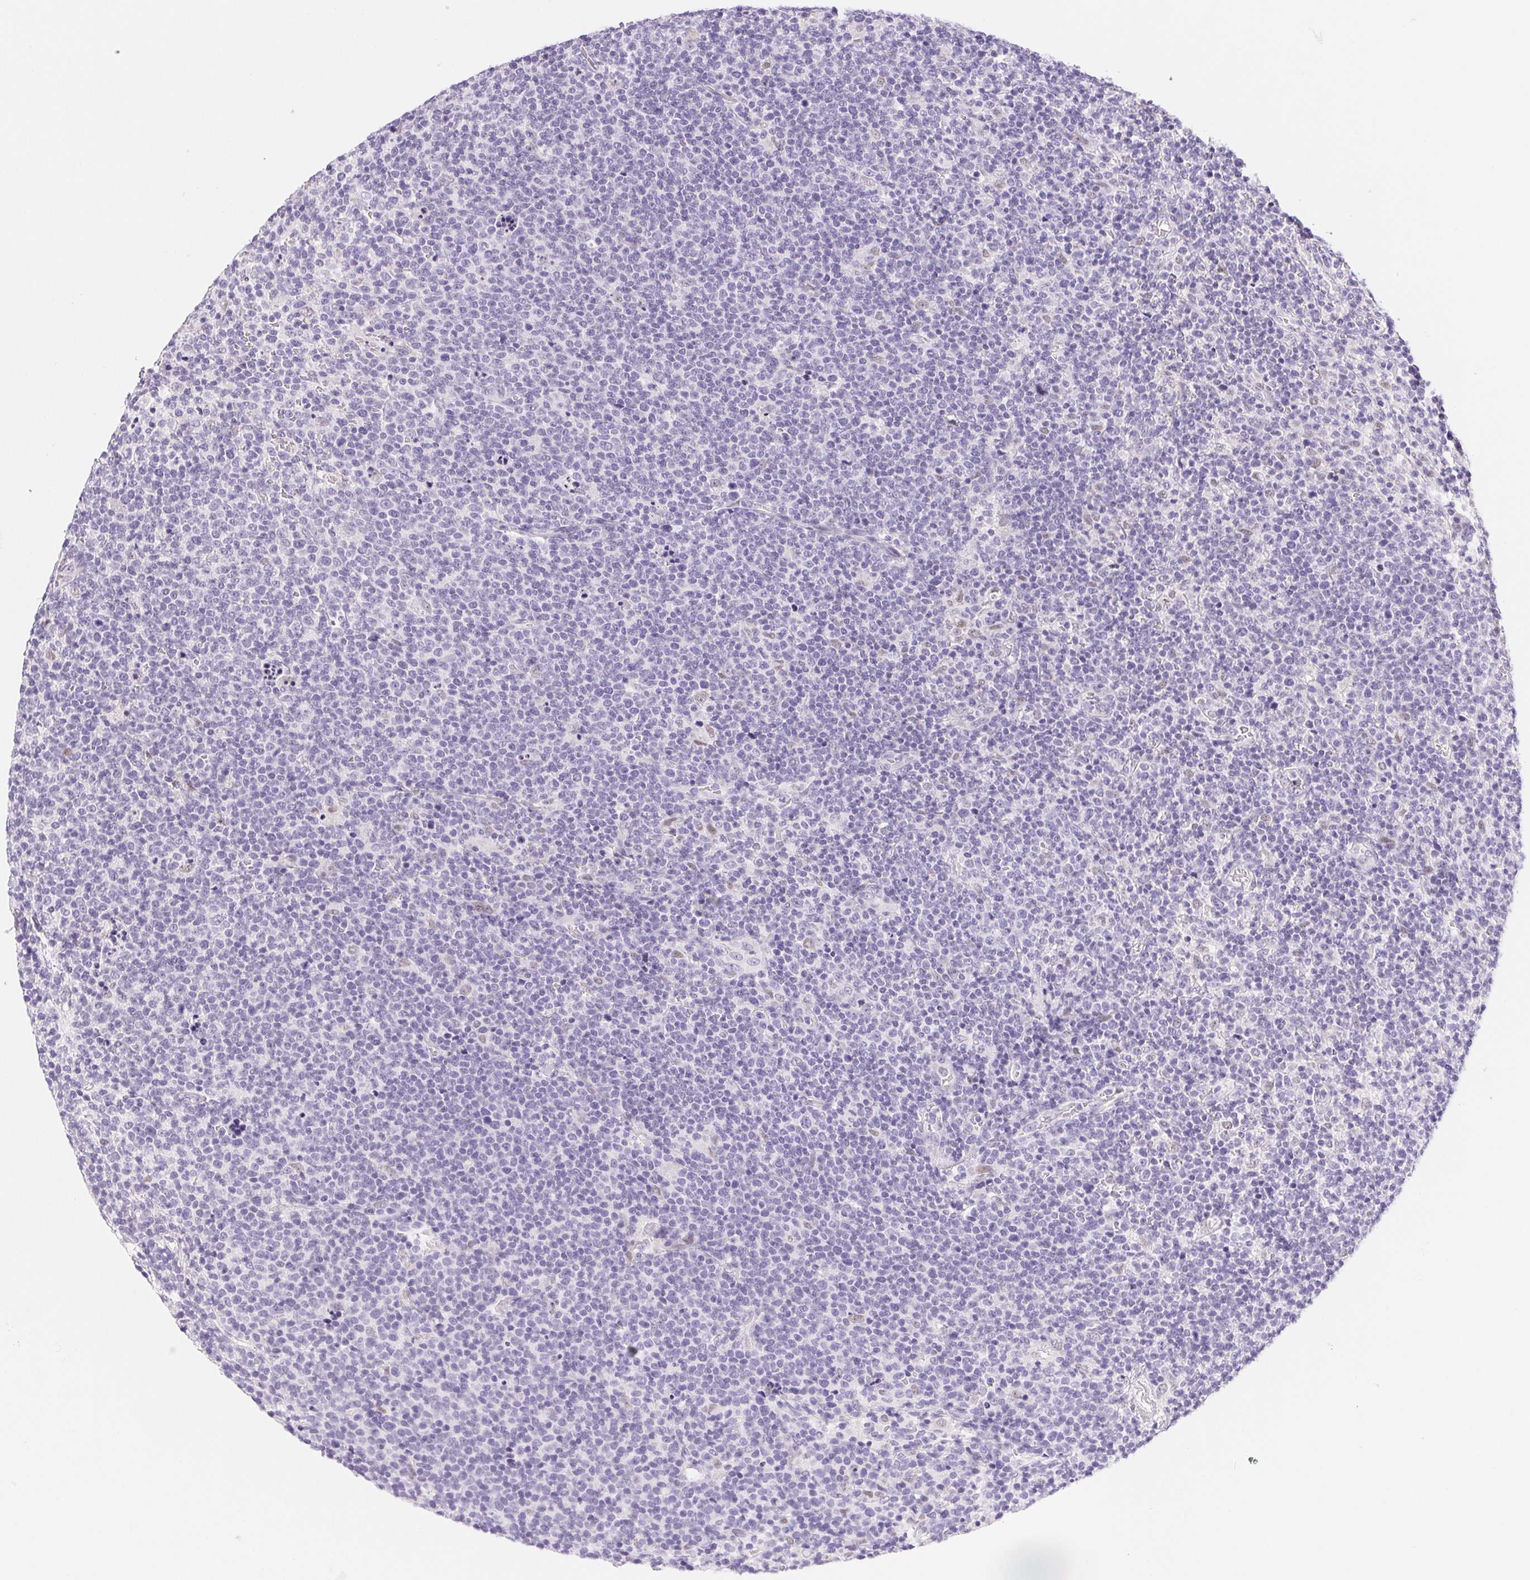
{"staining": {"intensity": "negative", "quantity": "none", "location": "none"}, "tissue": "lymphoma", "cell_type": "Tumor cells", "image_type": "cancer", "snomed": [{"axis": "morphology", "description": "Malignant lymphoma, non-Hodgkin's type, High grade"}, {"axis": "topography", "description": "Lymph node"}], "caption": "Immunohistochemical staining of high-grade malignant lymphoma, non-Hodgkin's type demonstrates no significant staining in tumor cells.", "gene": "ASGR2", "patient": {"sex": "male", "age": 61}}